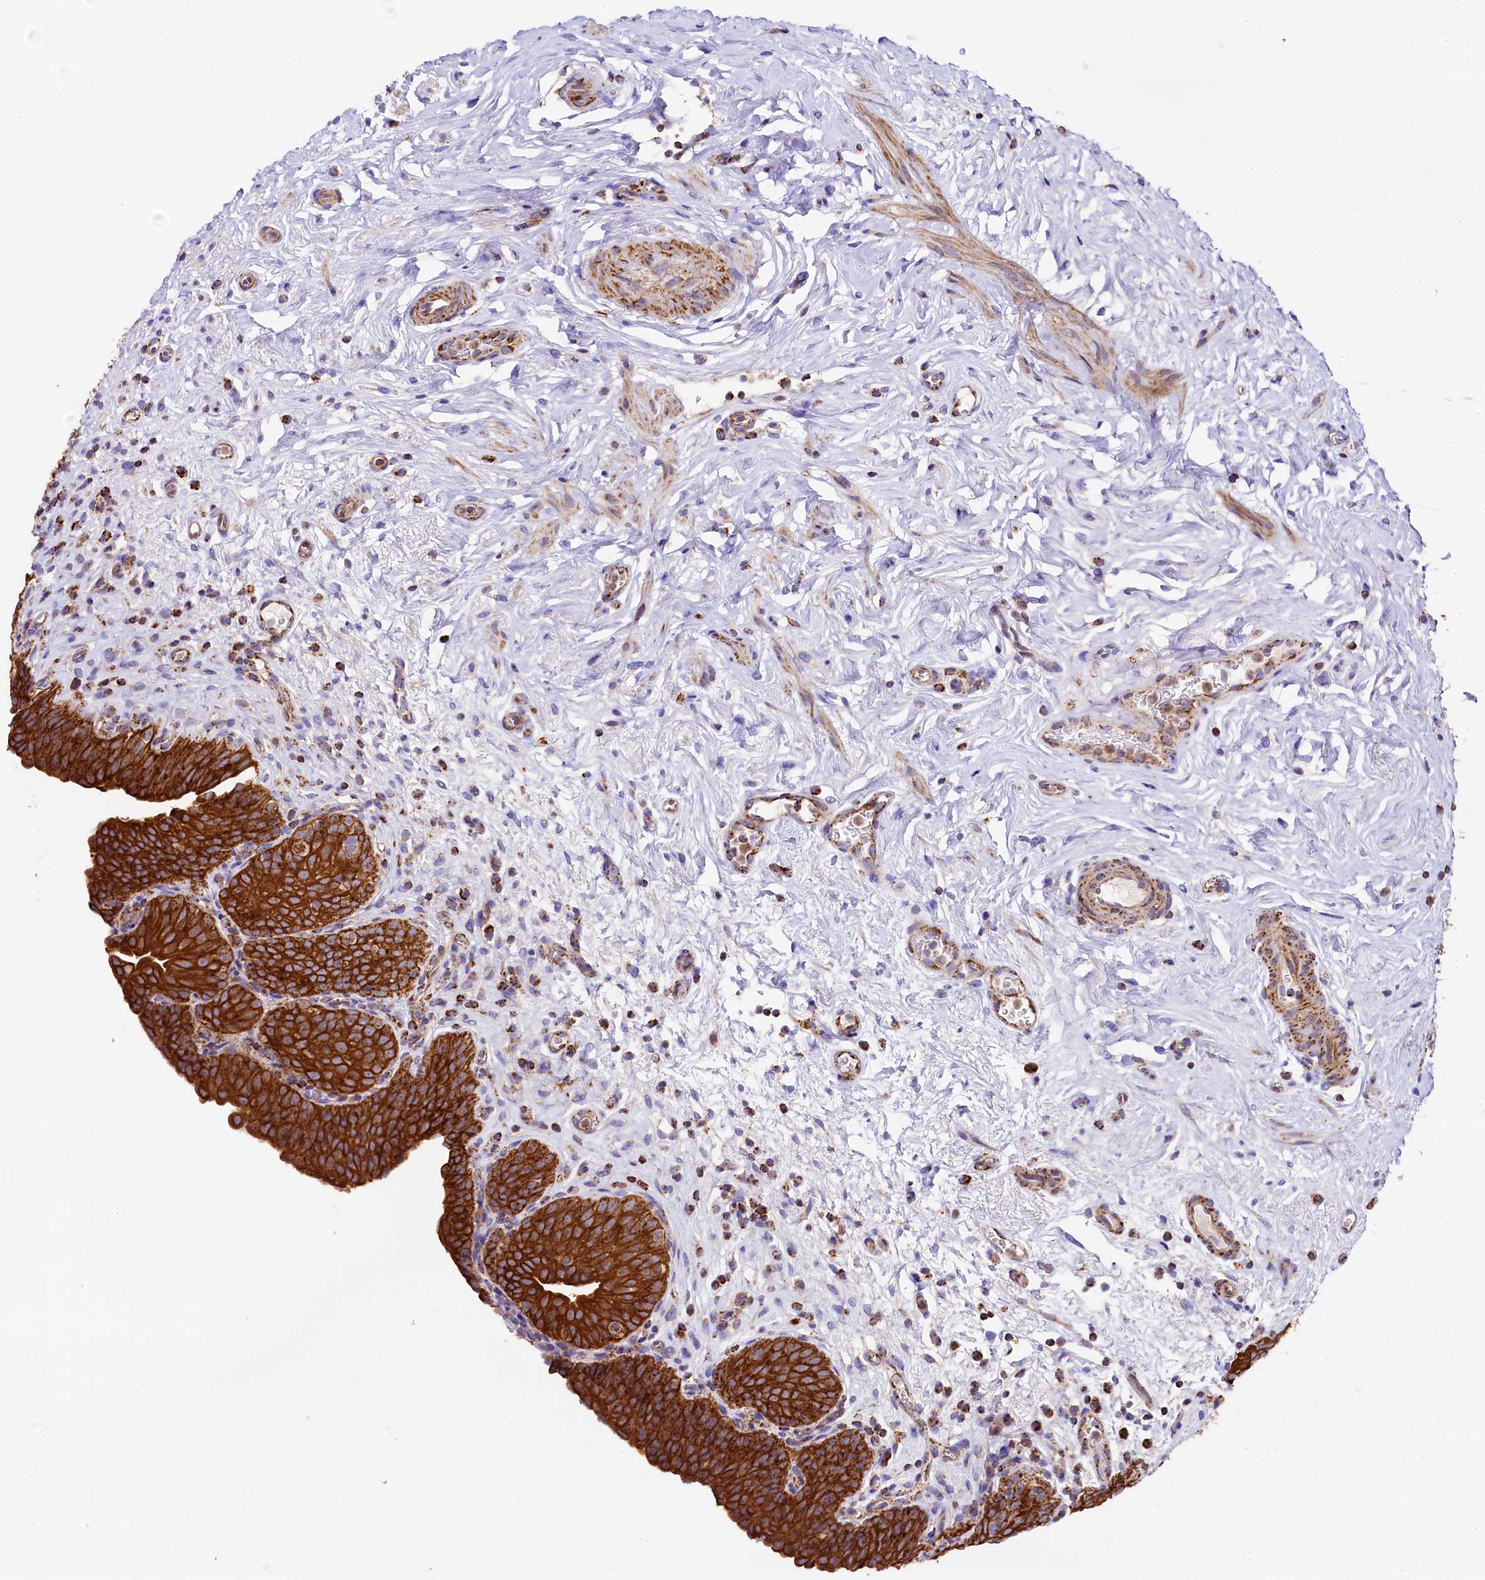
{"staining": {"intensity": "strong", "quantity": ">75%", "location": "cytoplasmic/membranous"}, "tissue": "urinary bladder", "cell_type": "Urothelial cells", "image_type": "normal", "snomed": [{"axis": "morphology", "description": "Normal tissue, NOS"}, {"axis": "topography", "description": "Urinary bladder"}], "caption": "IHC of unremarkable human urinary bladder shows high levels of strong cytoplasmic/membranous positivity in approximately >75% of urothelial cells. The protein is shown in brown color, while the nuclei are stained blue.", "gene": "CLYBL", "patient": {"sex": "male", "age": 83}}